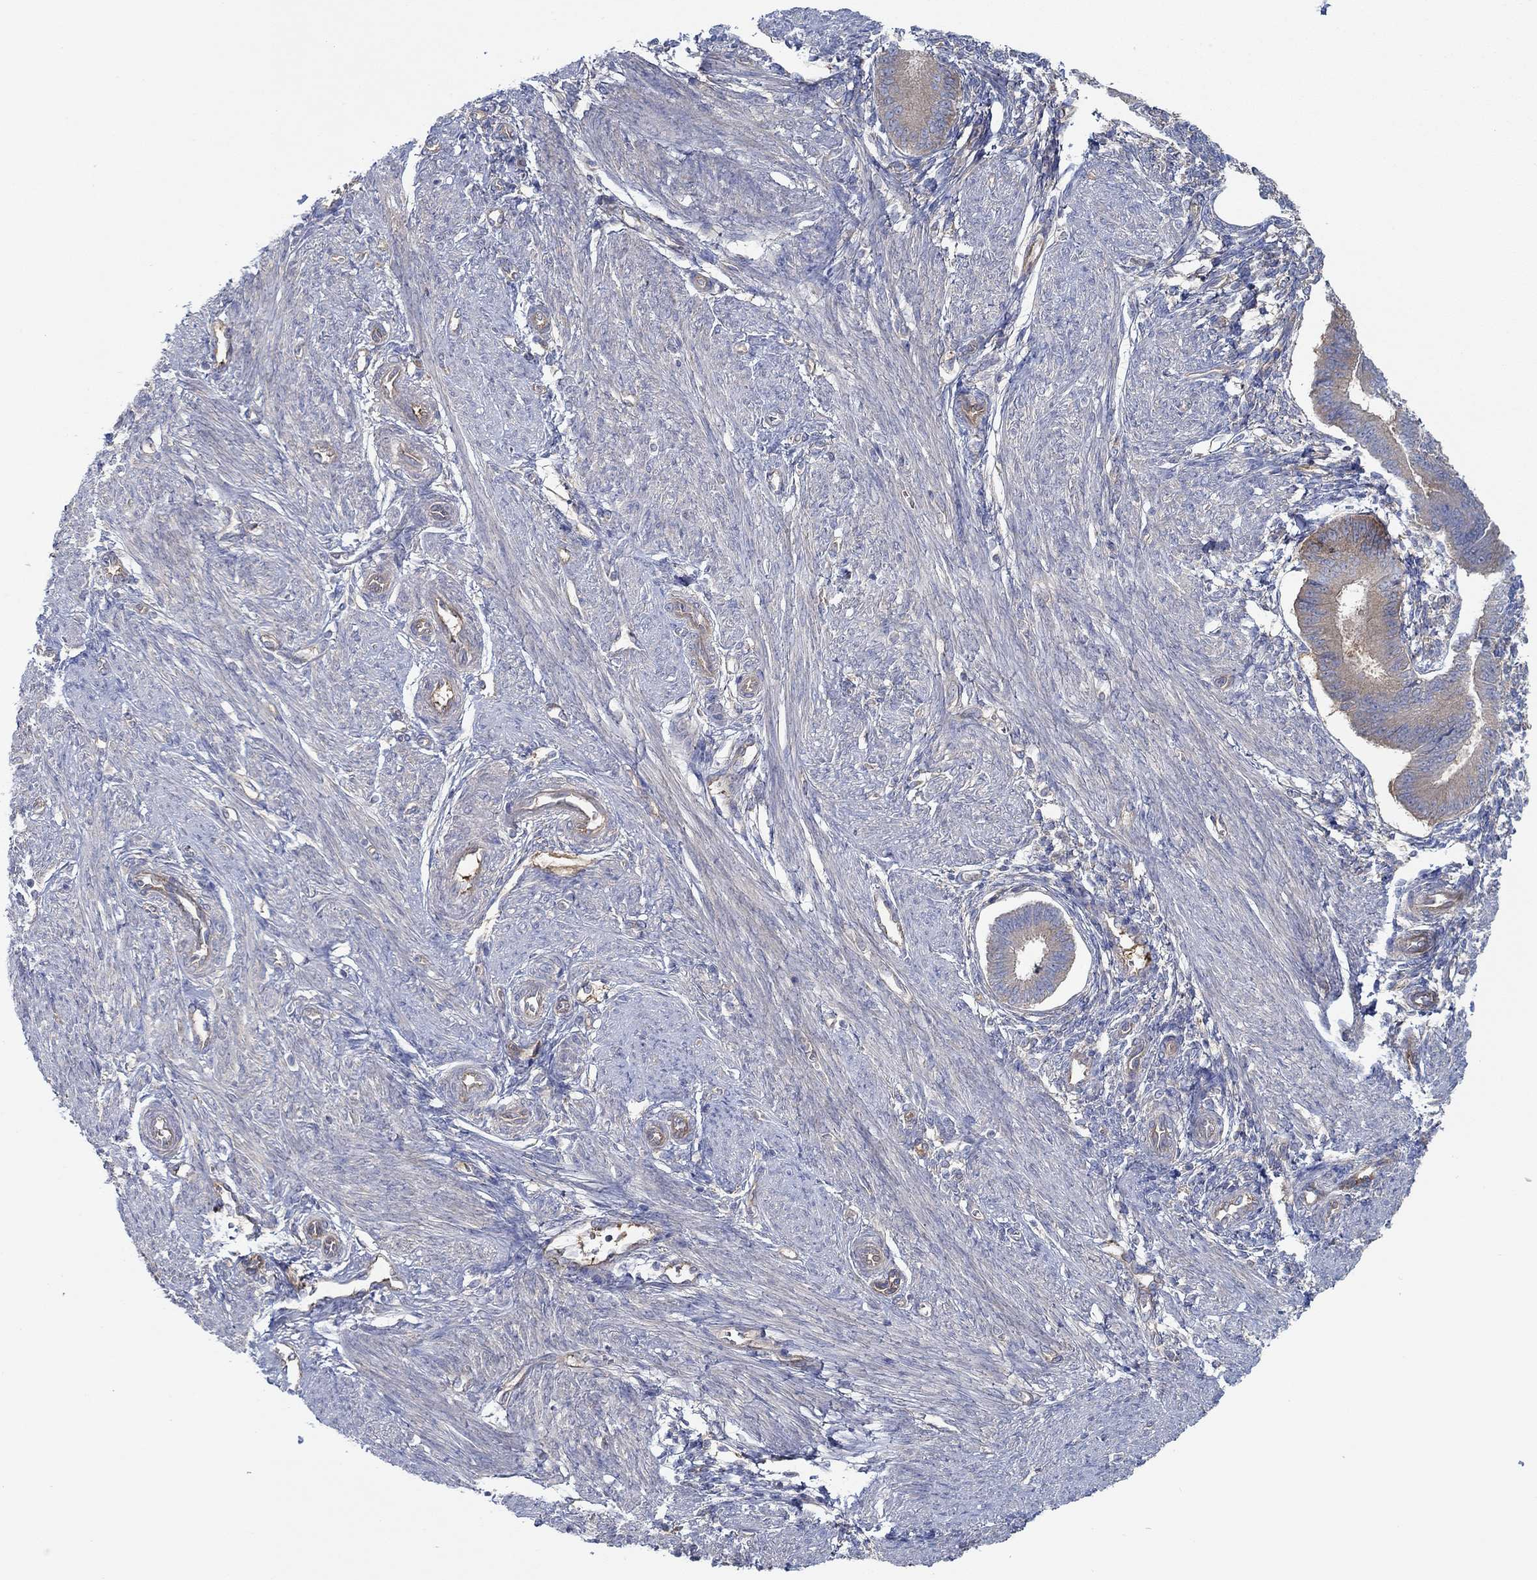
{"staining": {"intensity": "negative", "quantity": "none", "location": "none"}, "tissue": "endometrium", "cell_type": "Cells in endometrial stroma", "image_type": "normal", "snomed": [{"axis": "morphology", "description": "Normal tissue, NOS"}, {"axis": "topography", "description": "Endometrium"}], "caption": "The IHC micrograph has no significant expression in cells in endometrial stroma of endometrium.", "gene": "SPAG9", "patient": {"sex": "female", "age": 39}}